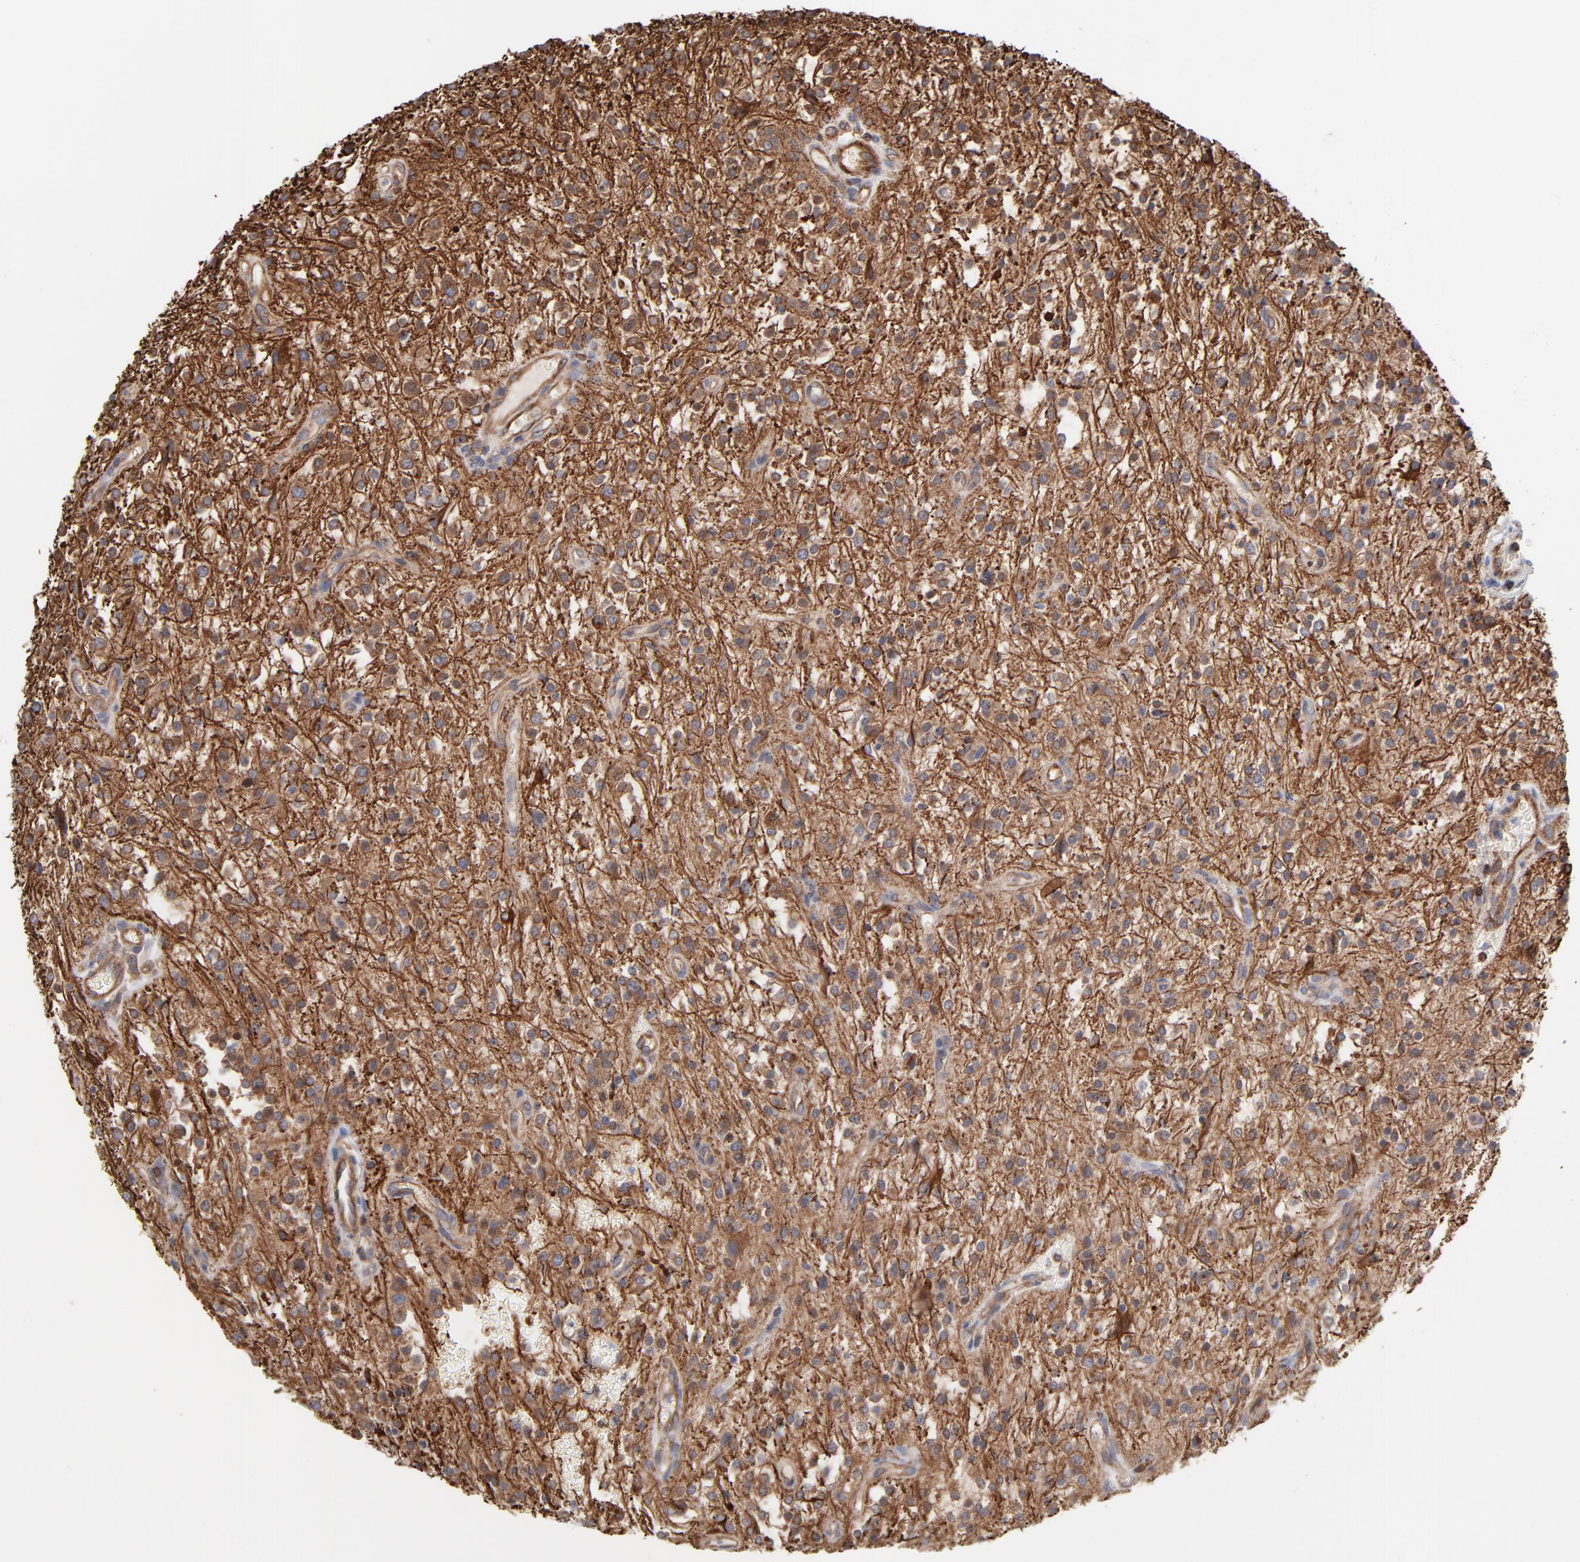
{"staining": {"intensity": "weak", "quantity": ">75%", "location": "cytoplasmic/membranous"}, "tissue": "glioma", "cell_type": "Tumor cells", "image_type": "cancer", "snomed": [{"axis": "morphology", "description": "Glioma, malignant, NOS"}, {"axis": "topography", "description": "Cerebellum"}], "caption": "A brown stain shows weak cytoplasmic/membranous staining of a protein in glioma tumor cells. Using DAB (brown) and hematoxylin (blue) stains, captured at high magnification using brightfield microscopy.", "gene": "PXN", "patient": {"sex": "female", "age": 10}}